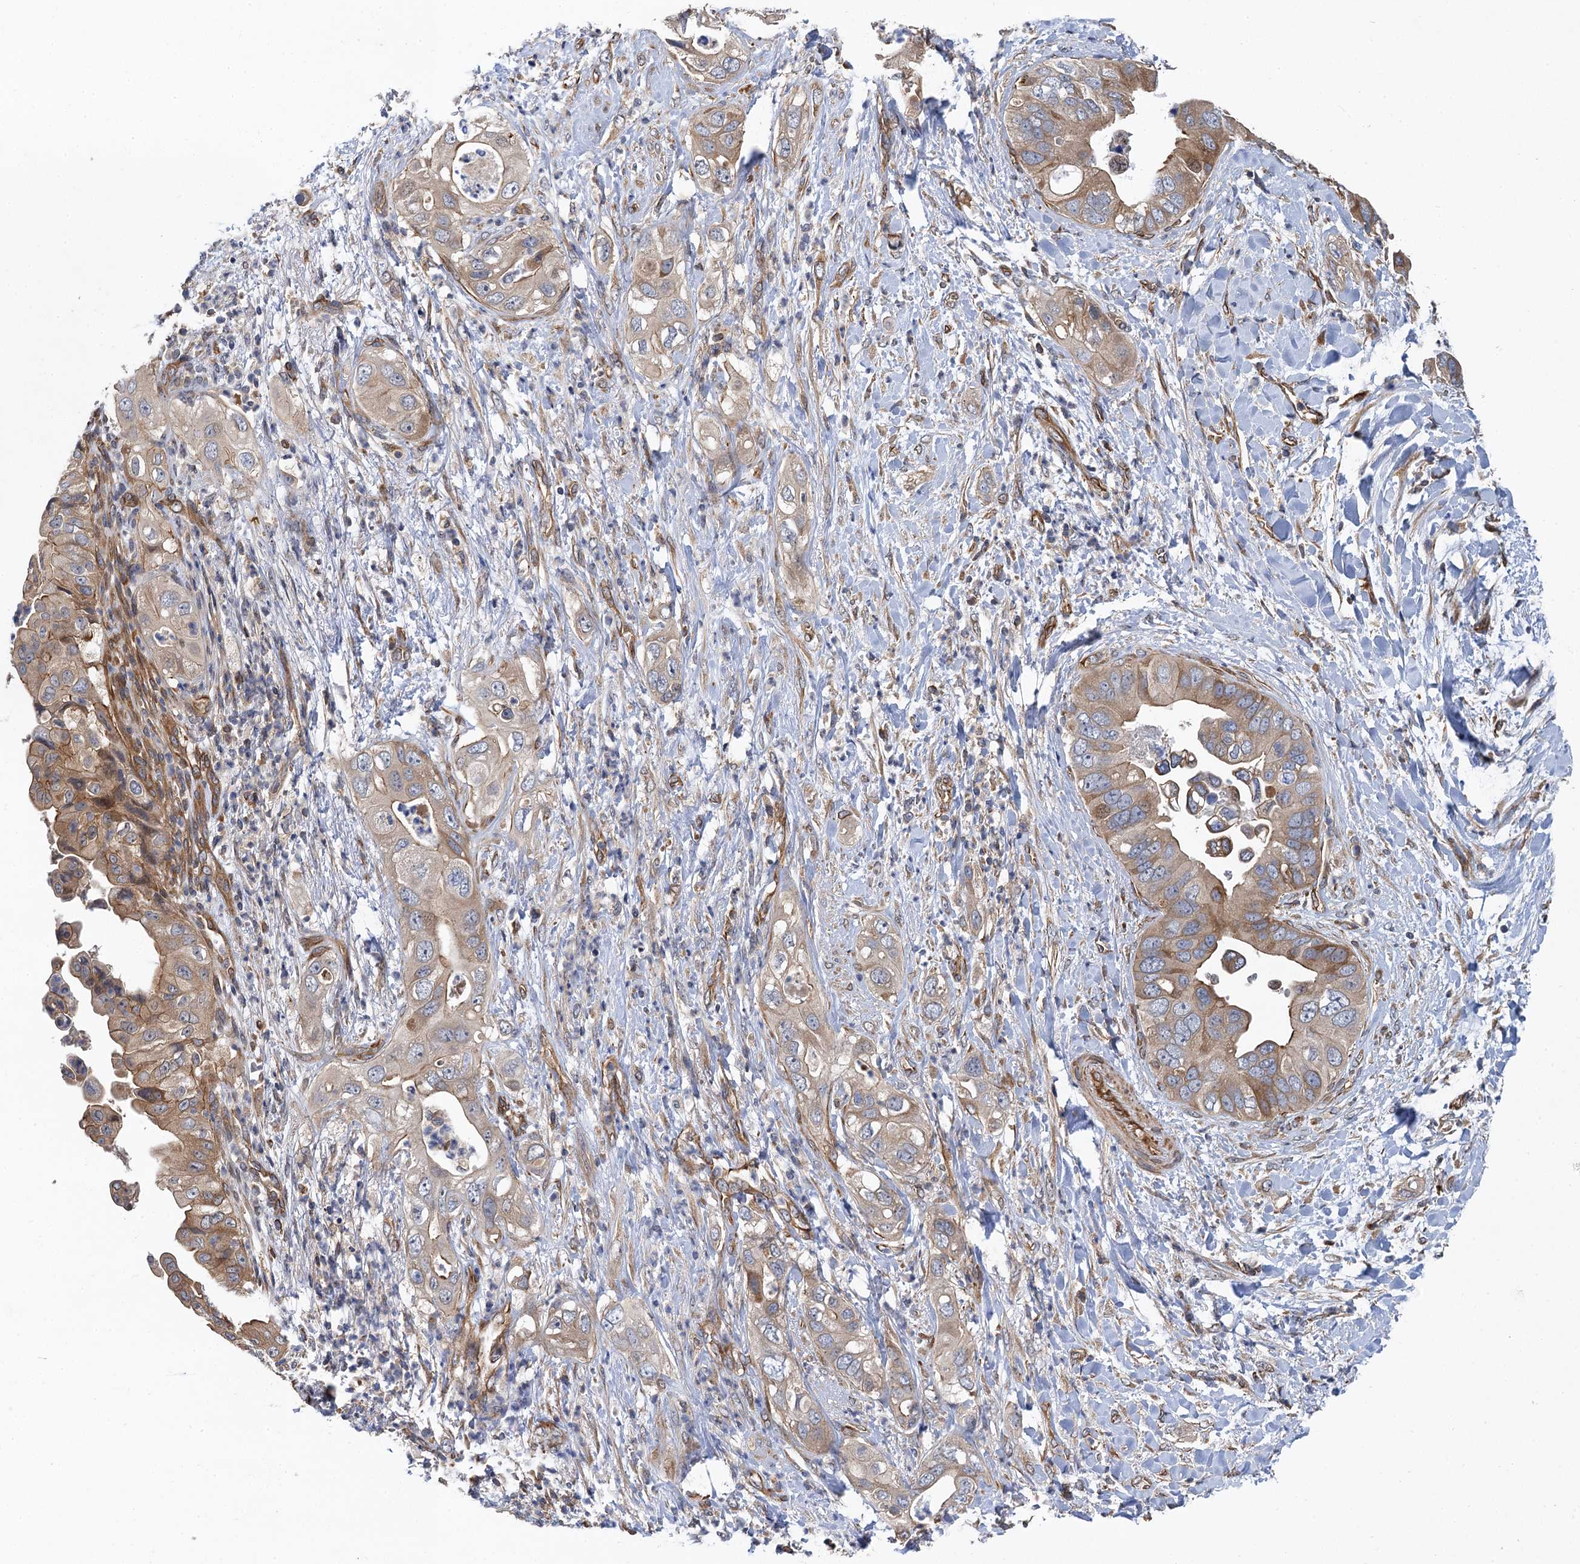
{"staining": {"intensity": "moderate", "quantity": "25%-75%", "location": "cytoplasmic/membranous"}, "tissue": "pancreatic cancer", "cell_type": "Tumor cells", "image_type": "cancer", "snomed": [{"axis": "morphology", "description": "Adenocarcinoma, NOS"}, {"axis": "topography", "description": "Pancreas"}], "caption": "Pancreatic cancer (adenocarcinoma) stained with a protein marker displays moderate staining in tumor cells.", "gene": "PJA2", "patient": {"sex": "female", "age": 78}}